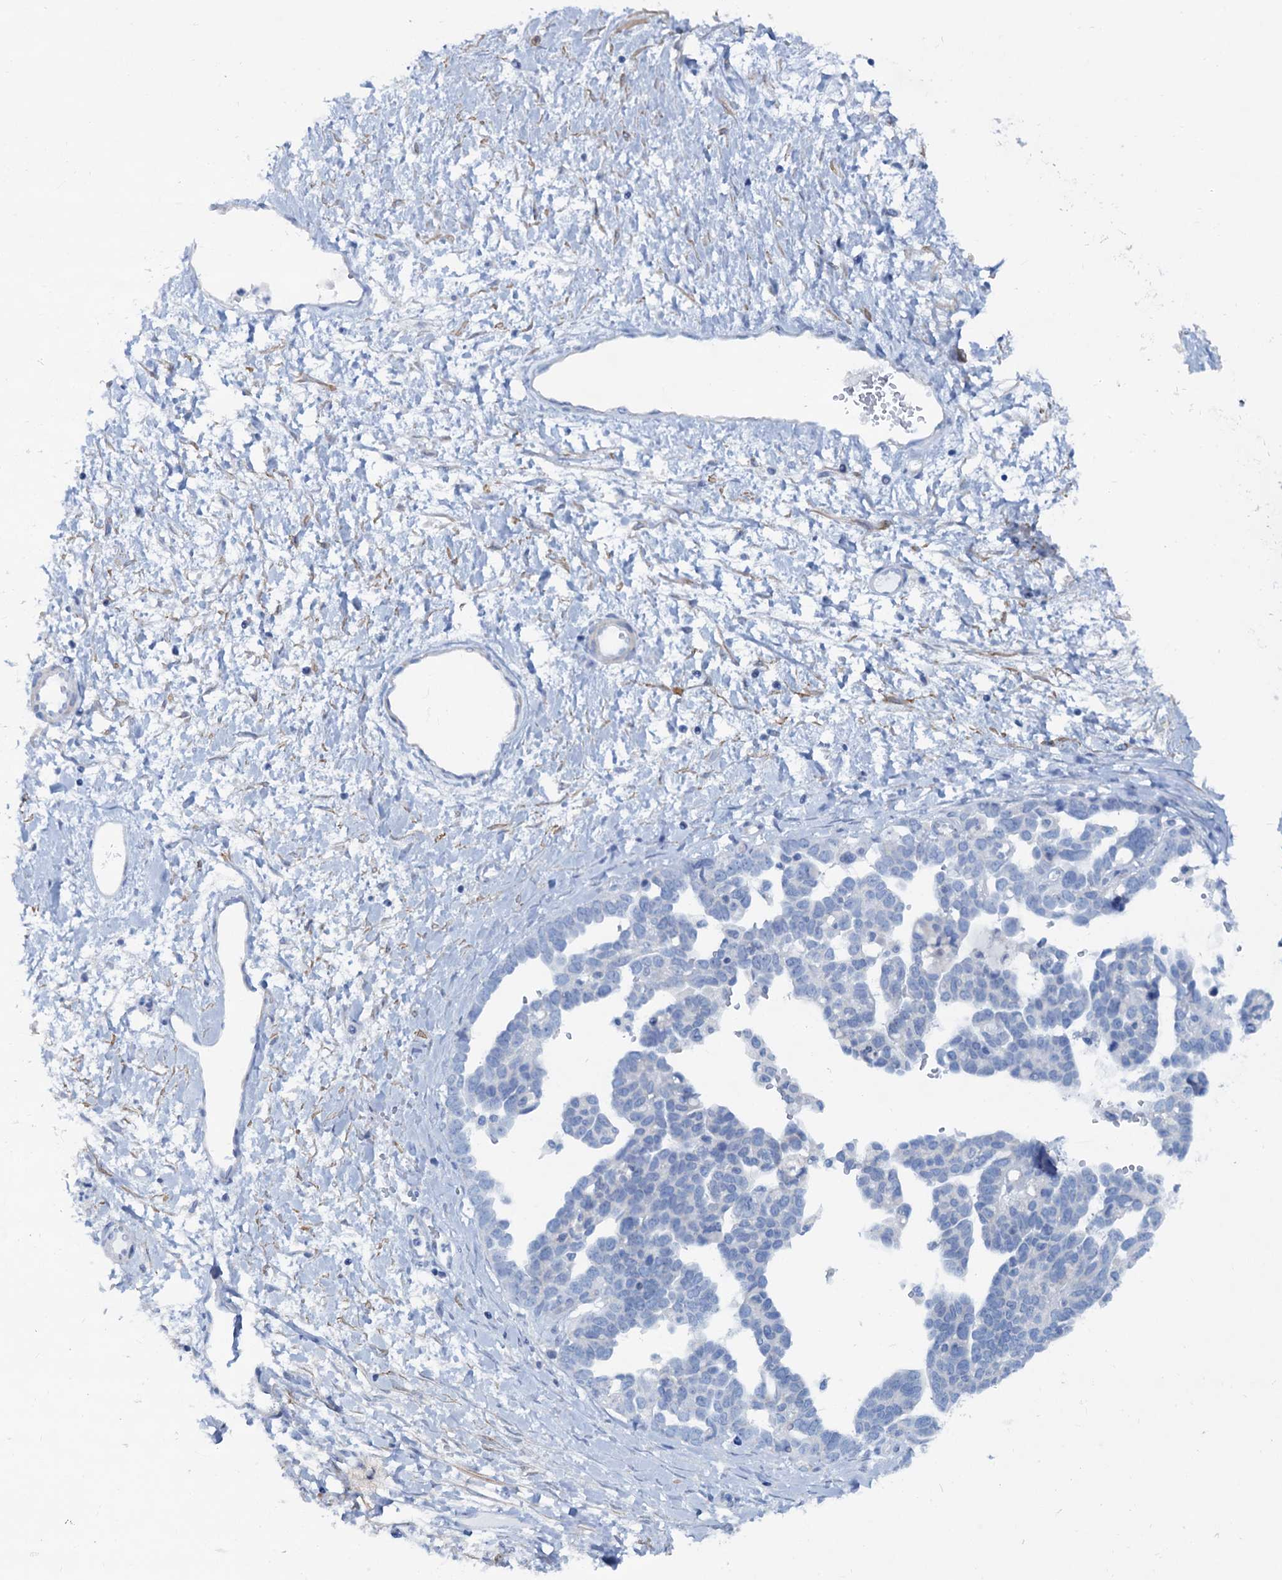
{"staining": {"intensity": "negative", "quantity": "none", "location": "none"}, "tissue": "ovarian cancer", "cell_type": "Tumor cells", "image_type": "cancer", "snomed": [{"axis": "morphology", "description": "Cystadenocarcinoma, serous, NOS"}, {"axis": "topography", "description": "Ovary"}], "caption": "Immunohistochemical staining of human ovarian cancer (serous cystadenocarcinoma) reveals no significant expression in tumor cells.", "gene": "SLC1A3", "patient": {"sex": "female", "age": 54}}